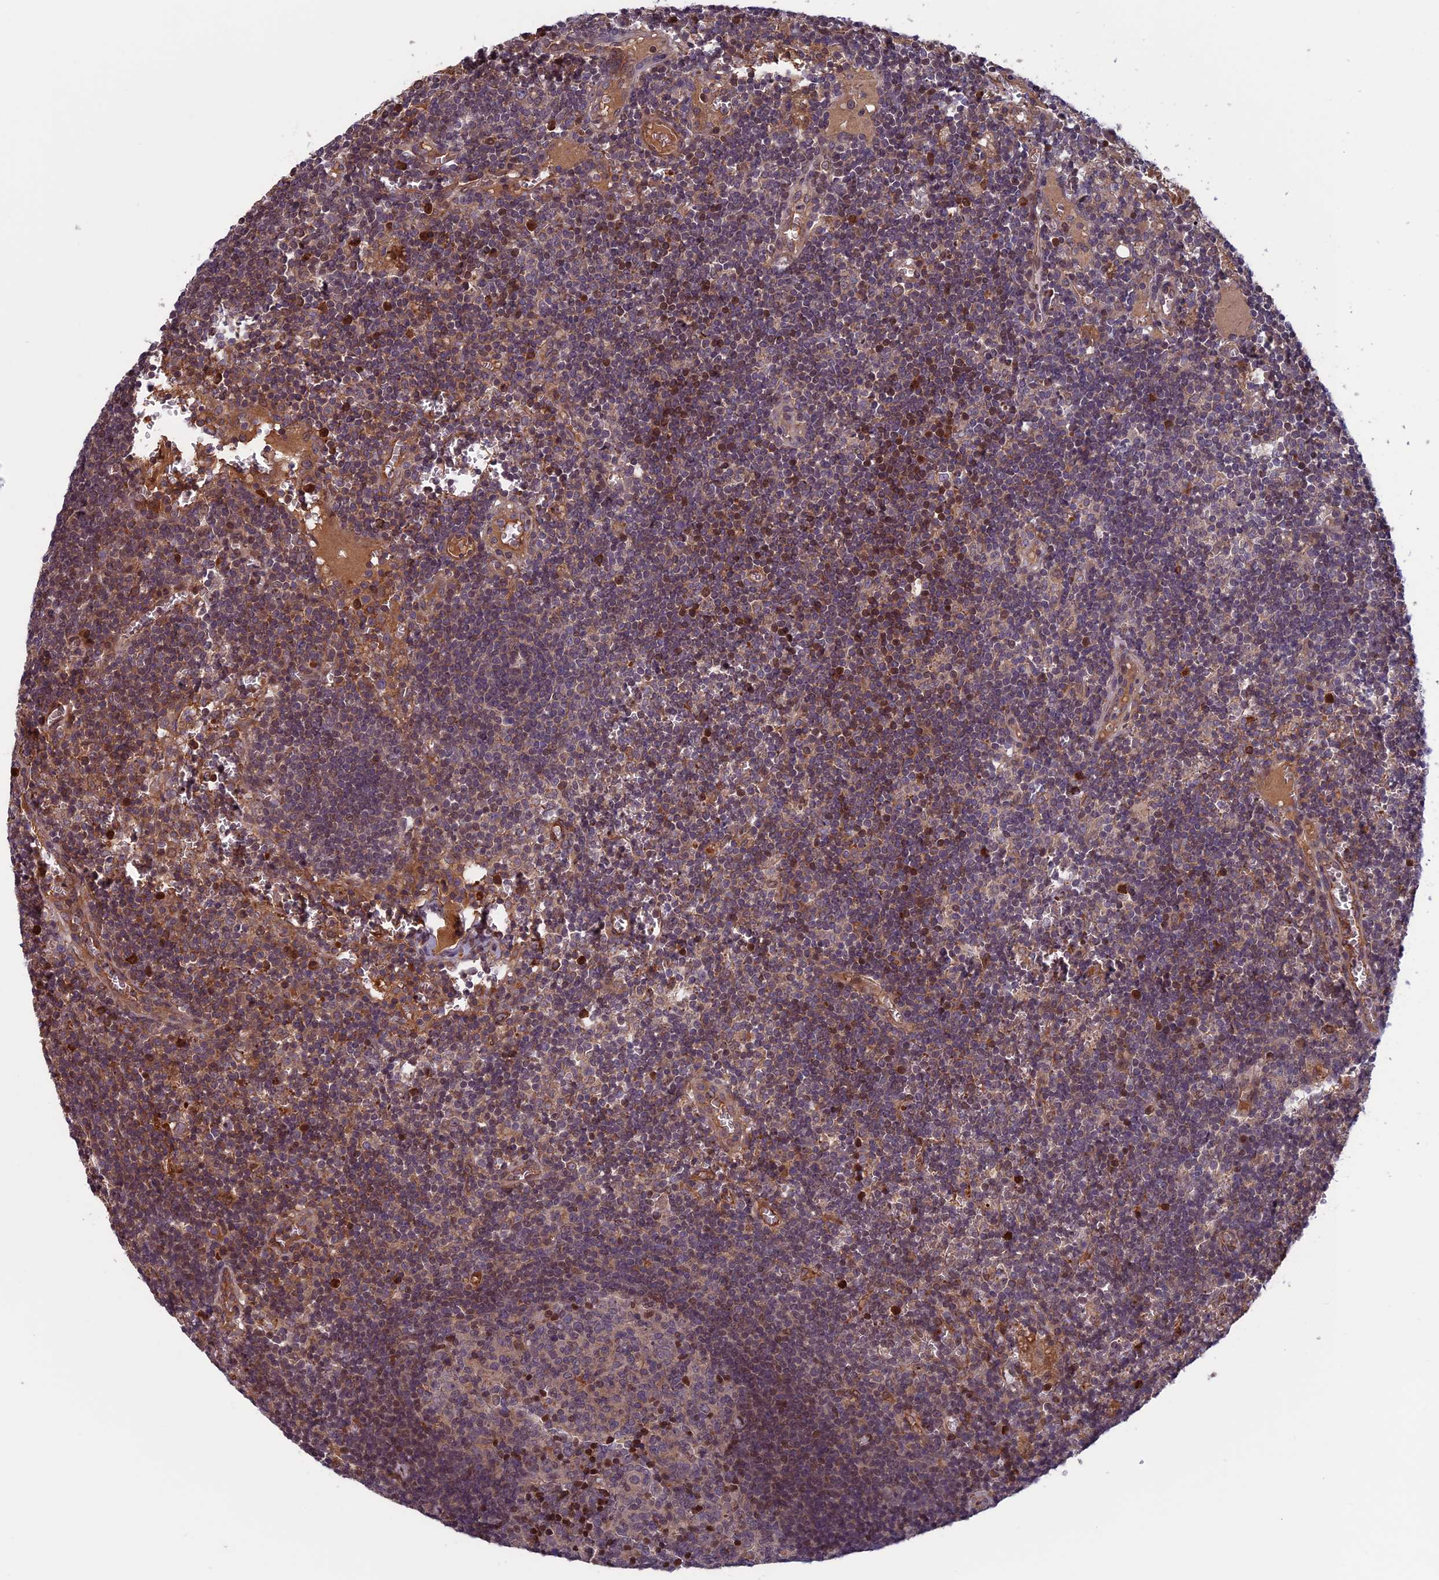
{"staining": {"intensity": "moderate", "quantity": "<25%", "location": "nuclear"}, "tissue": "lymph node", "cell_type": "Germinal center cells", "image_type": "normal", "snomed": [{"axis": "morphology", "description": "Normal tissue, NOS"}, {"axis": "topography", "description": "Lymph node"}], "caption": "Protein expression by IHC shows moderate nuclear expression in about <25% of germinal center cells in benign lymph node. The staining was performed using DAB, with brown indicating positive protein expression. Nuclei are stained blue with hematoxylin.", "gene": "FADS1", "patient": {"sex": "female", "age": 73}}